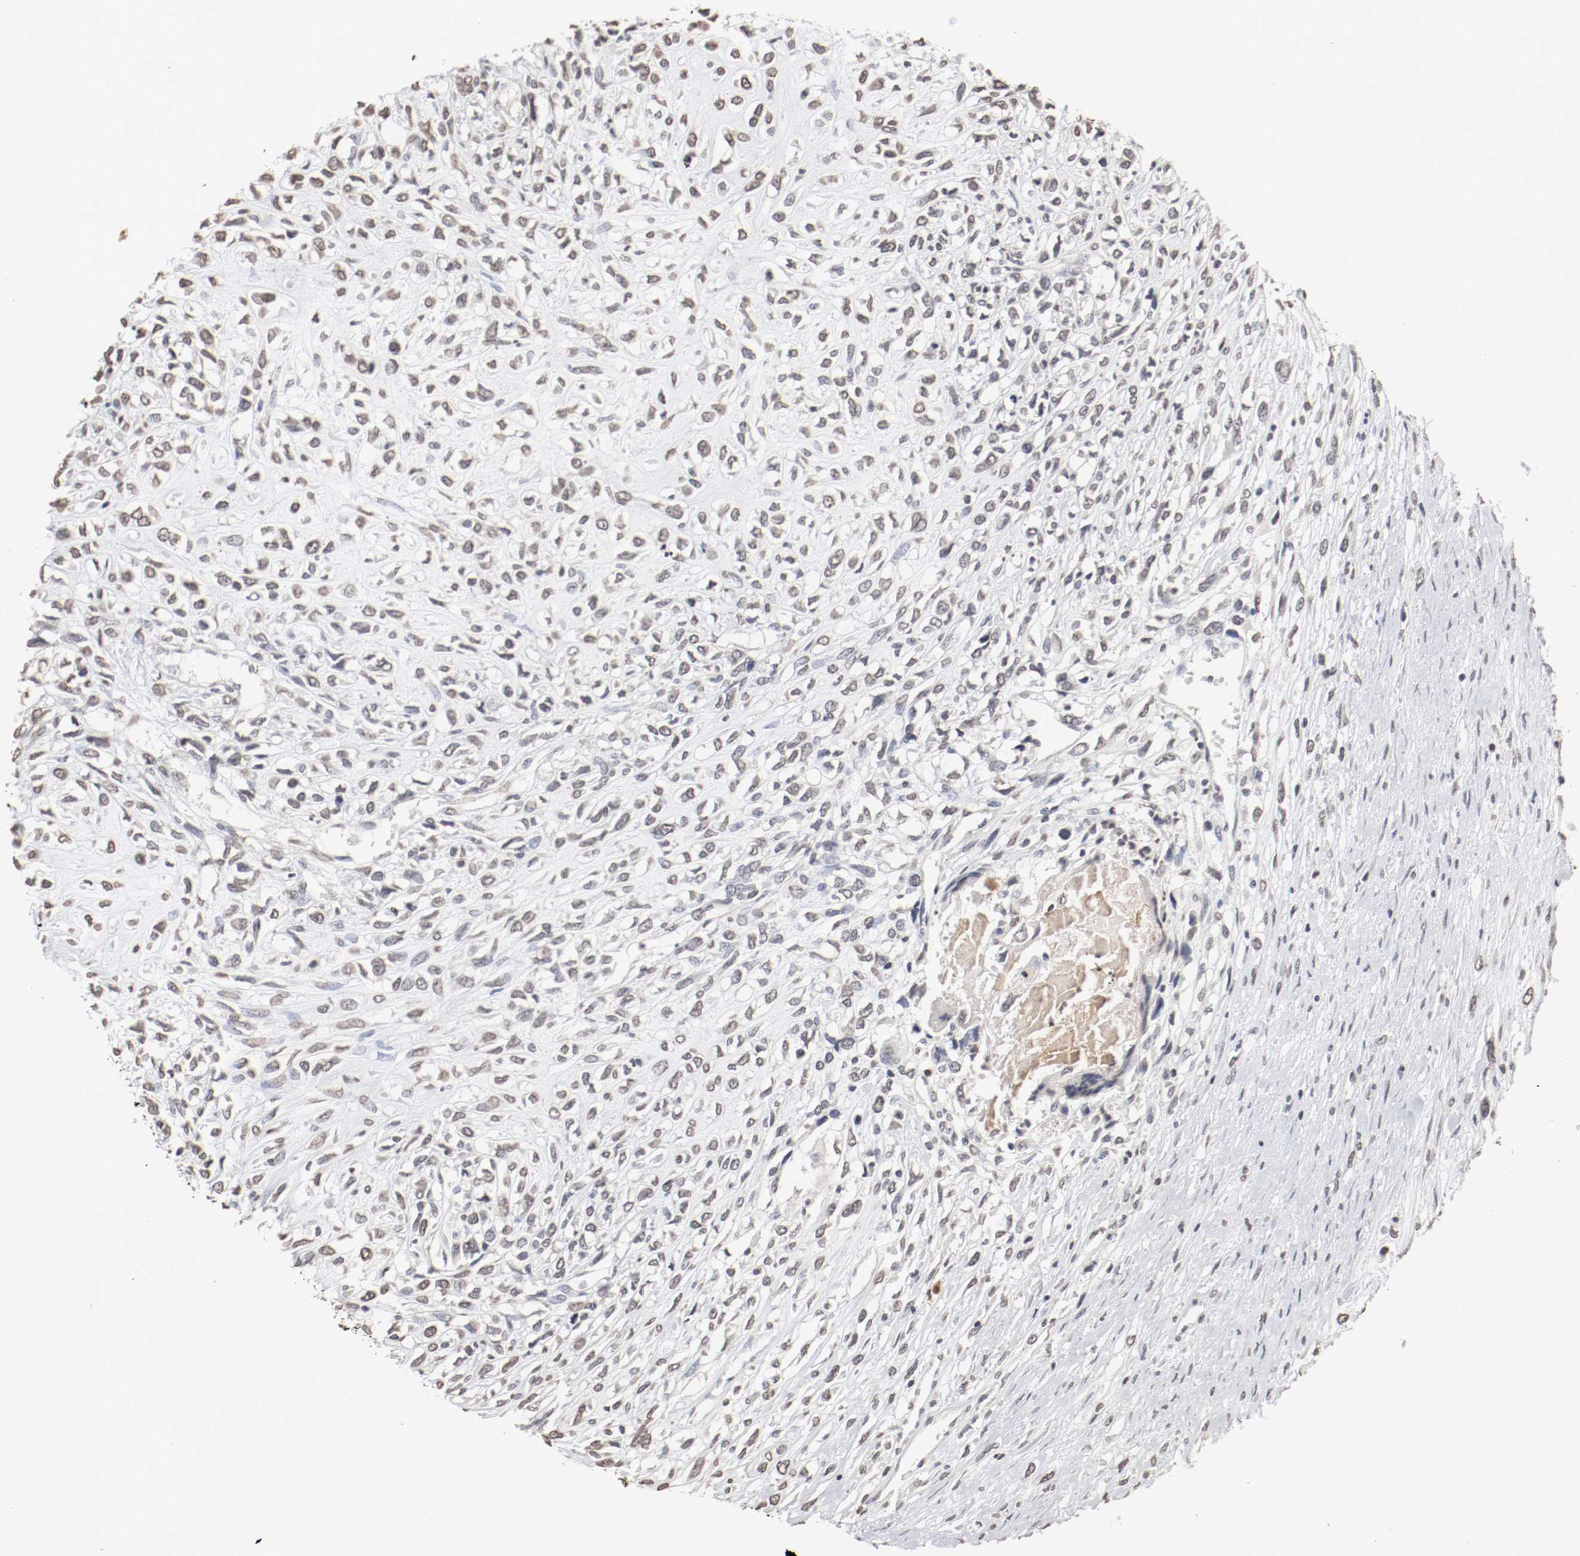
{"staining": {"intensity": "weak", "quantity": "25%-75%", "location": "cytoplasmic/membranous"}, "tissue": "head and neck cancer", "cell_type": "Tumor cells", "image_type": "cancer", "snomed": [{"axis": "morphology", "description": "Necrosis, NOS"}, {"axis": "morphology", "description": "Neoplasm, malignant, NOS"}, {"axis": "topography", "description": "Salivary gland"}, {"axis": "topography", "description": "Head-Neck"}], "caption": "Neoplasm (malignant) (head and neck) stained with DAB IHC exhibits low levels of weak cytoplasmic/membranous expression in approximately 25%-75% of tumor cells.", "gene": "WASL", "patient": {"sex": "male", "age": 43}}